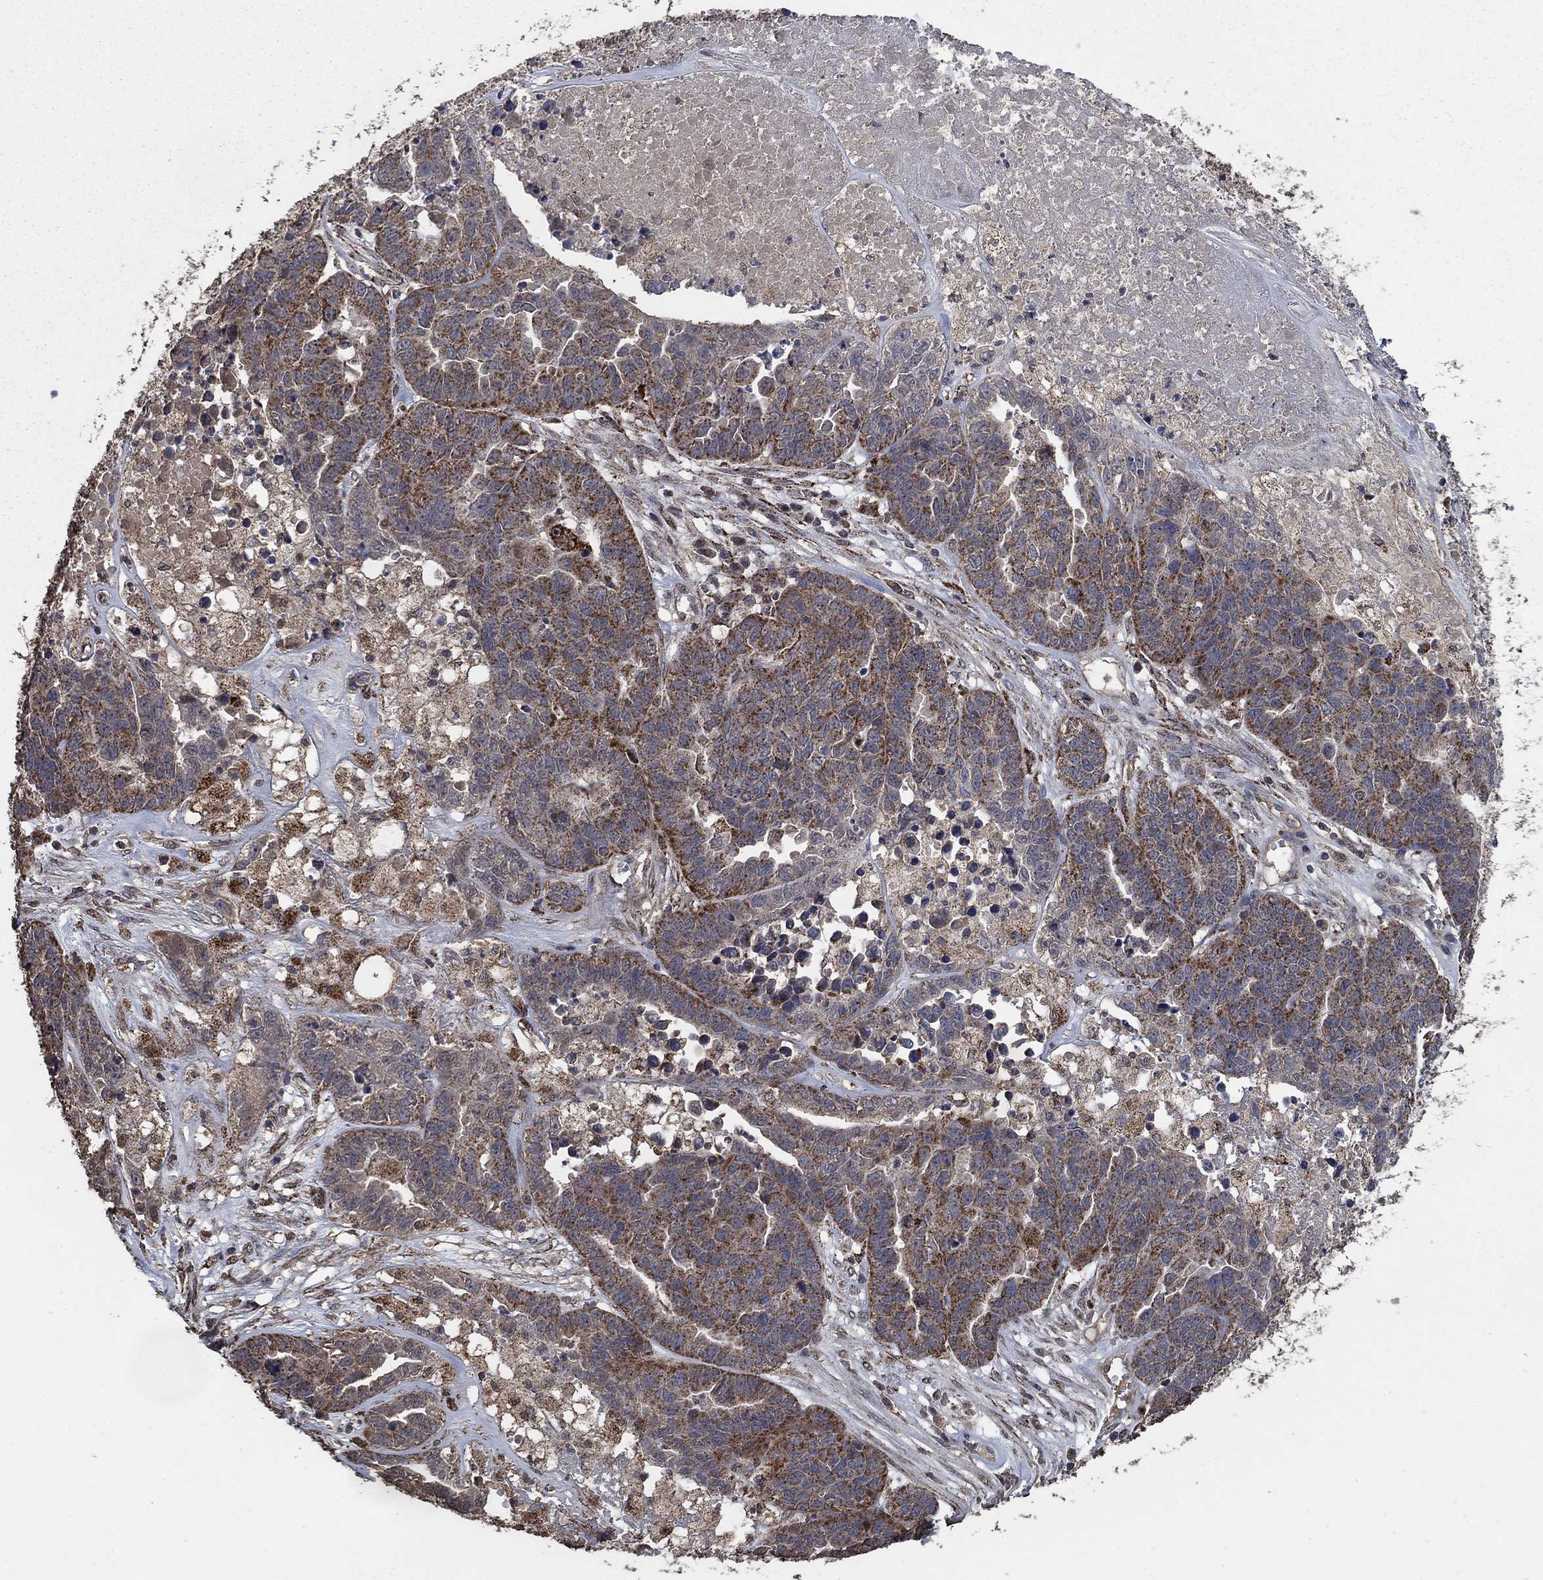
{"staining": {"intensity": "strong", "quantity": "25%-75%", "location": "cytoplasmic/membranous"}, "tissue": "ovarian cancer", "cell_type": "Tumor cells", "image_type": "cancer", "snomed": [{"axis": "morphology", "description": "Cystadenocarcinoma, serous, NOS"}, {"axis": "topography", "description": "Ovary"}], "caption": "Serous cystadenocarcinoma (ovarian) tissue displays strong cytoplasmic/membranous positivity in about 25%-75% of tumor cells, visualized by immunohistochemistry. (Brightfield microscopy of DAB IHC at high magnification).", "gene": "MRPS24", "patient": {"sex": "female", "age": 87}}